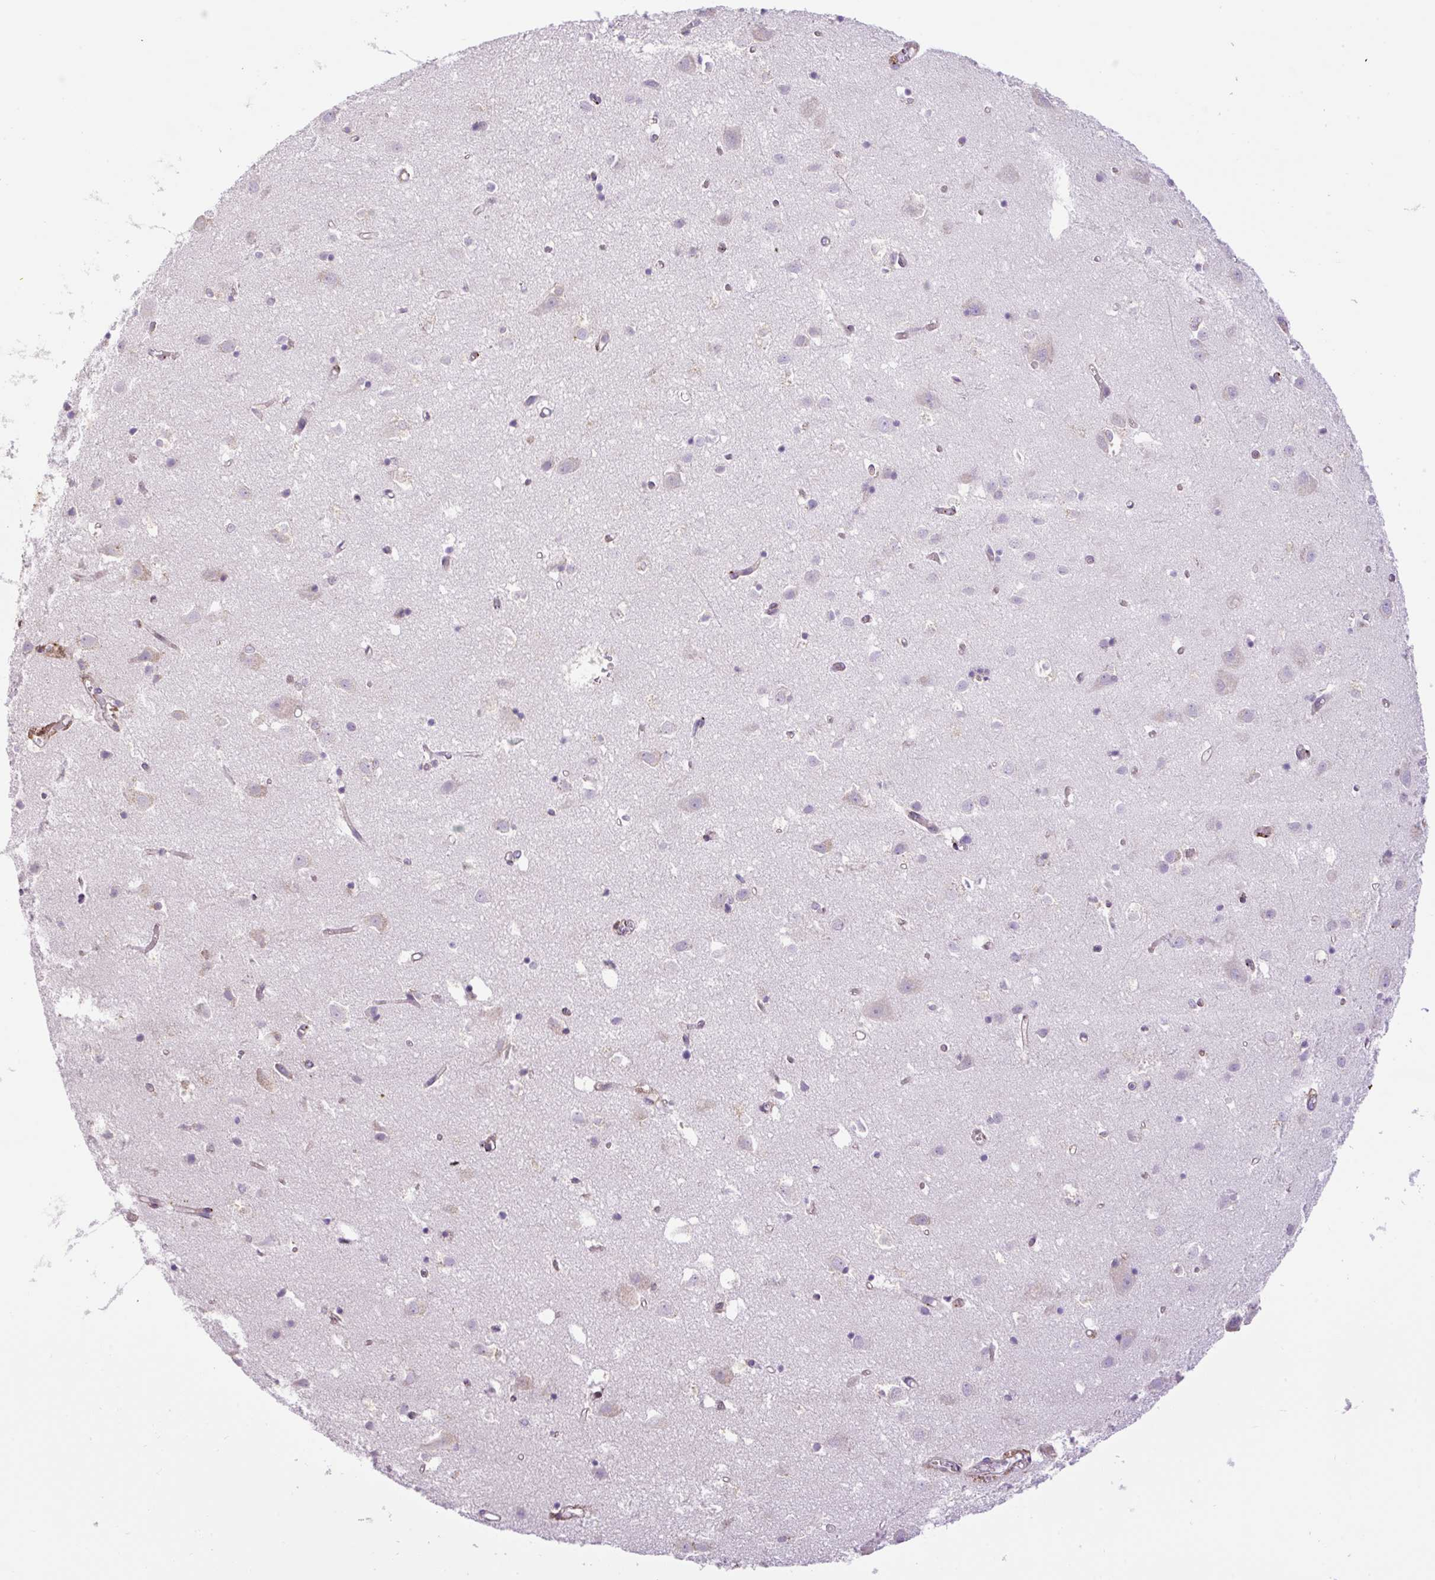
{"staining": {"intensity": "moderate", "quantity": "<25%", "location": "cytoplasmic/membranous"}, "tissue": "cerebral cortex", "cell_type": "Endothelial cells", "image_type": "normal", "snomed": [{"axis": "morphology", "description": "Normal tissue, NOS"}, {"axis": "topography", "description": "Cerebral cortex"}], "caption": "Normal cerebral cortex demonstrates moderate cytoplasmic/membranous staining in approximately <25% of endothelial cells, visualized by immunohistochemistry.", "gene": "POFUT1", "patient": {"sex": "male", "age": 70}}